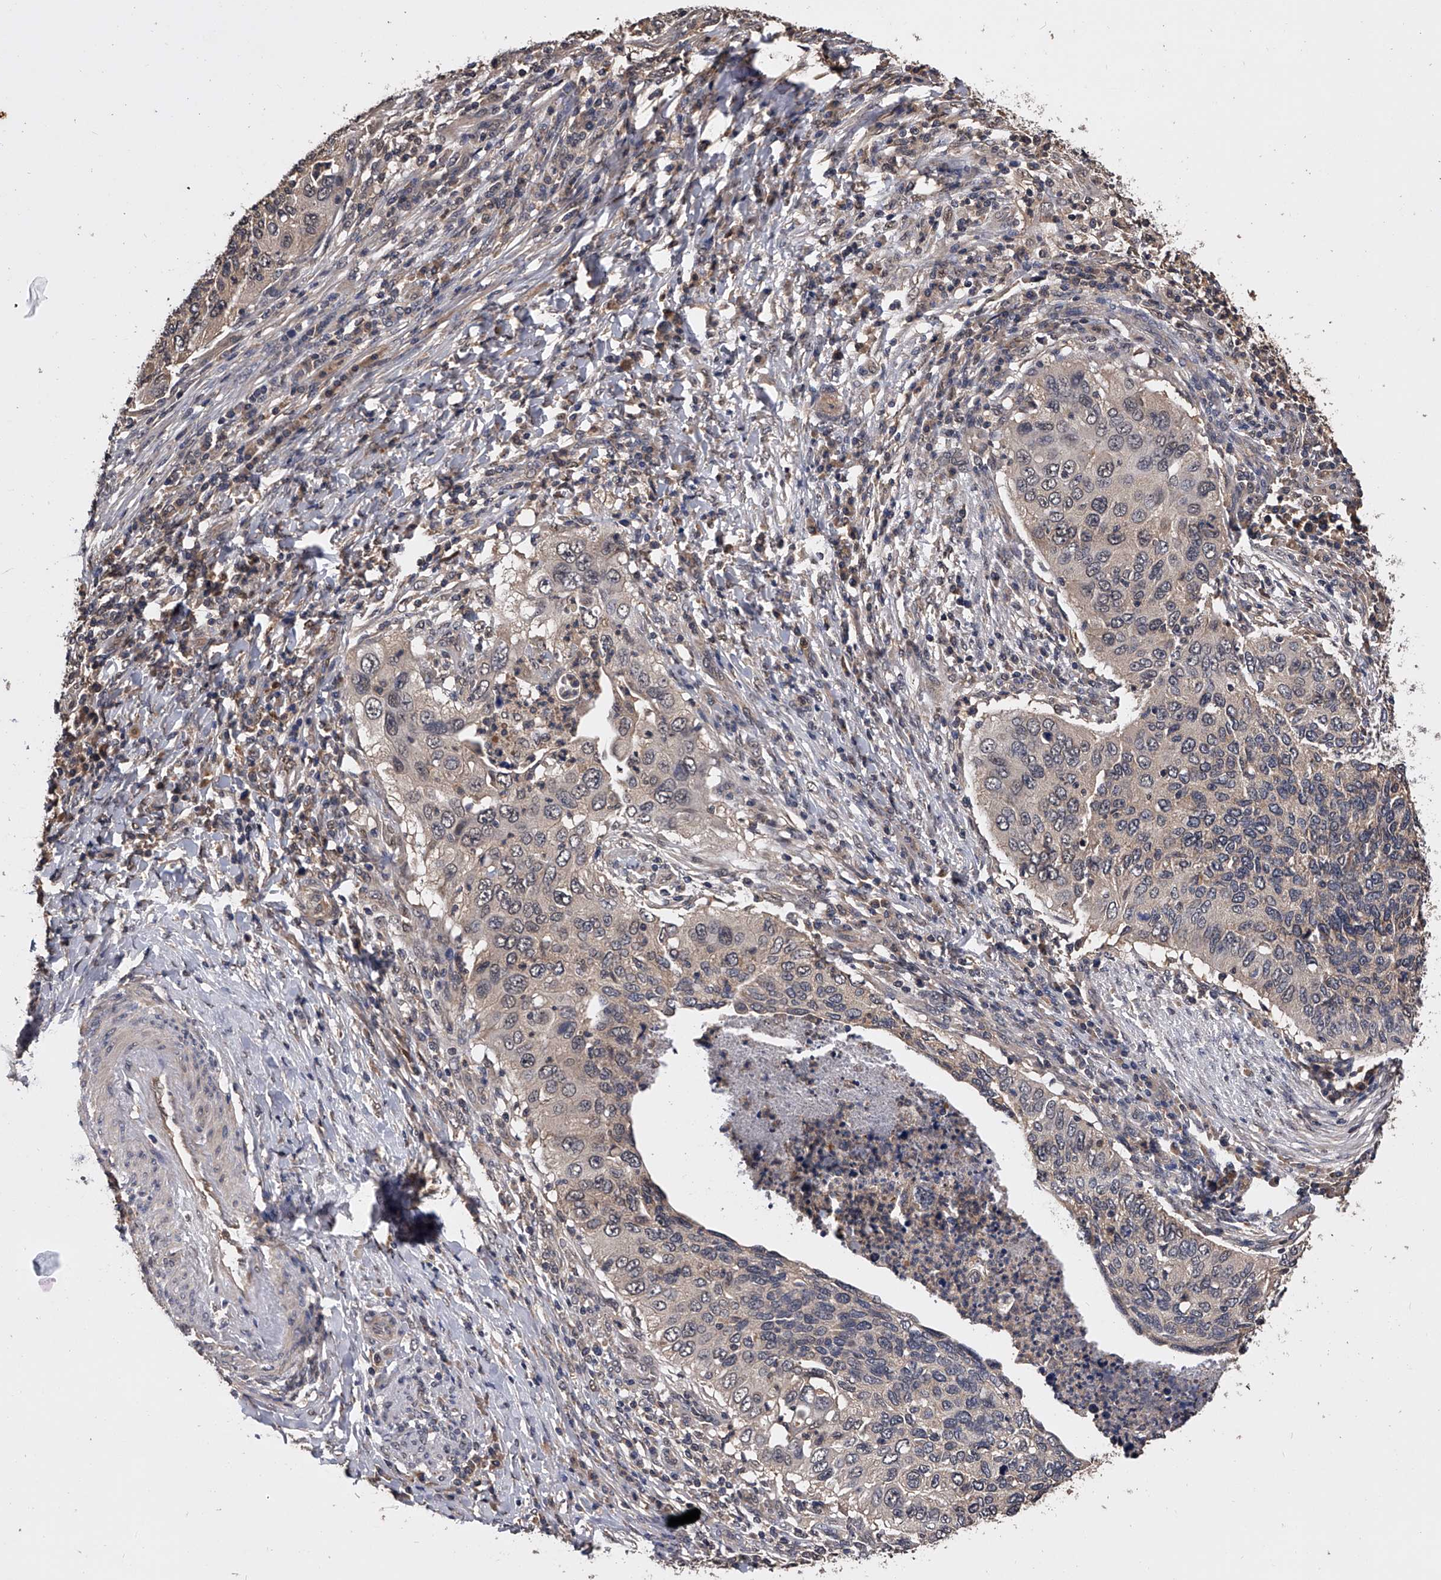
{"staining": {"intensity": "negative", "quantity": "none", "location": "none"}, "tissue": "cervical cancer", "cell_type": "Tumor cells", "image_type": "cancer", "snomed": [{"axis": "morphology", "description": "Squamous cell carcinoma, NOS"}, {"axis": "topography", "description": "Cervix"}], "caption": "Immunohistochemistry of human cervical squamous cell carcinoma shows no staining in tumor cells.", "gene": "EFCAB7", "patient": {"sex": "female", "age": 38}}